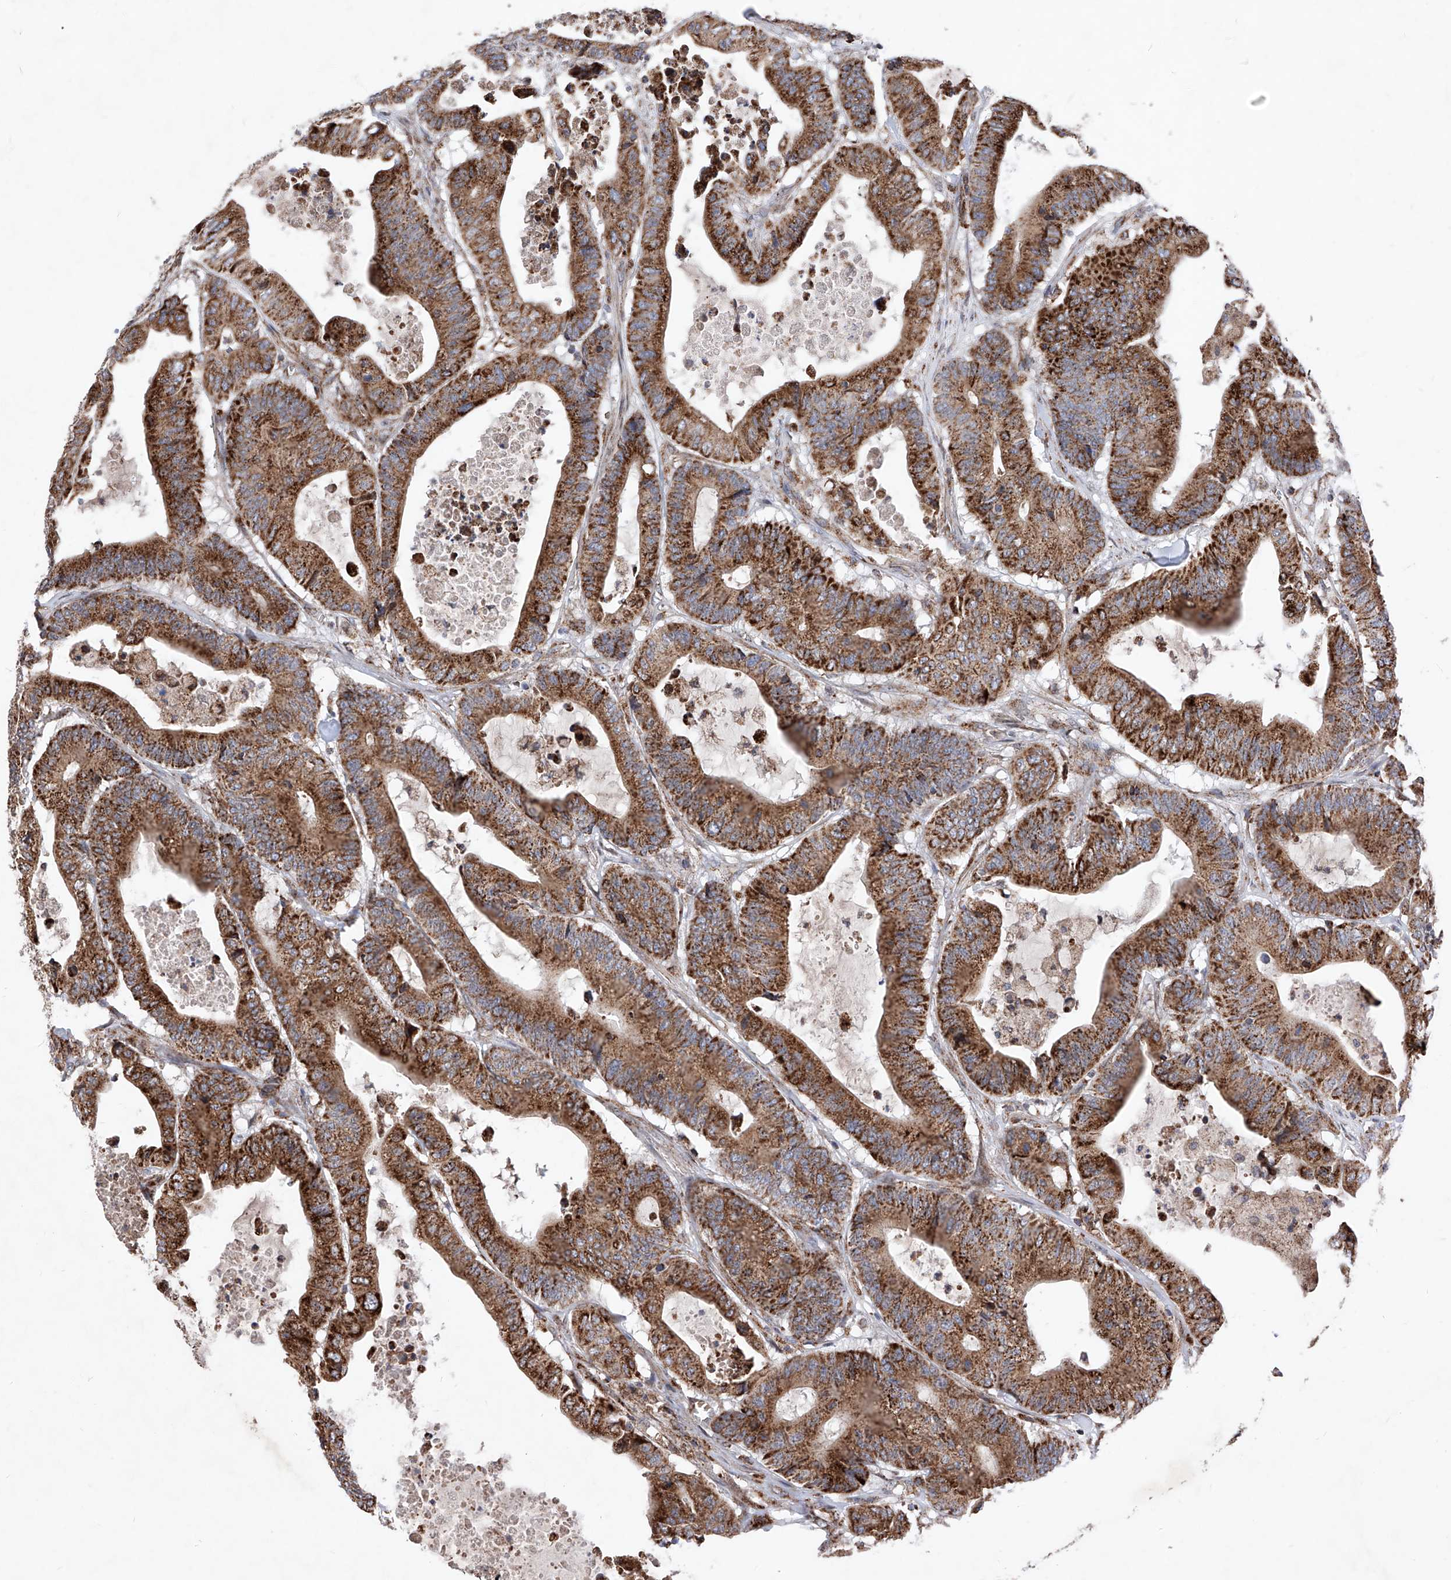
{"staining": {"intensity": "strong", "quantity": ">75%", "location": "cytoplasmic/membranous"}, "tissue": "colorectal cancer", "cell_type": "Tumor cells", "image_type": "cancer", "snomed": [{"axis": "morphology", "description": "Adenocarcinoma, NOS"}, {"axis": "topography", "description": "Colon"}], "caption": "IHC (DAB (3,3'-diaminobenzidine)) staining of colorectal cancer (adenocarcinoma) reveals strong cytoplasmic/membranous protein staining in about >75% of tumor cells.", "gene": "SEMA6A", "patient": {"sex": "female", "age": 84}}